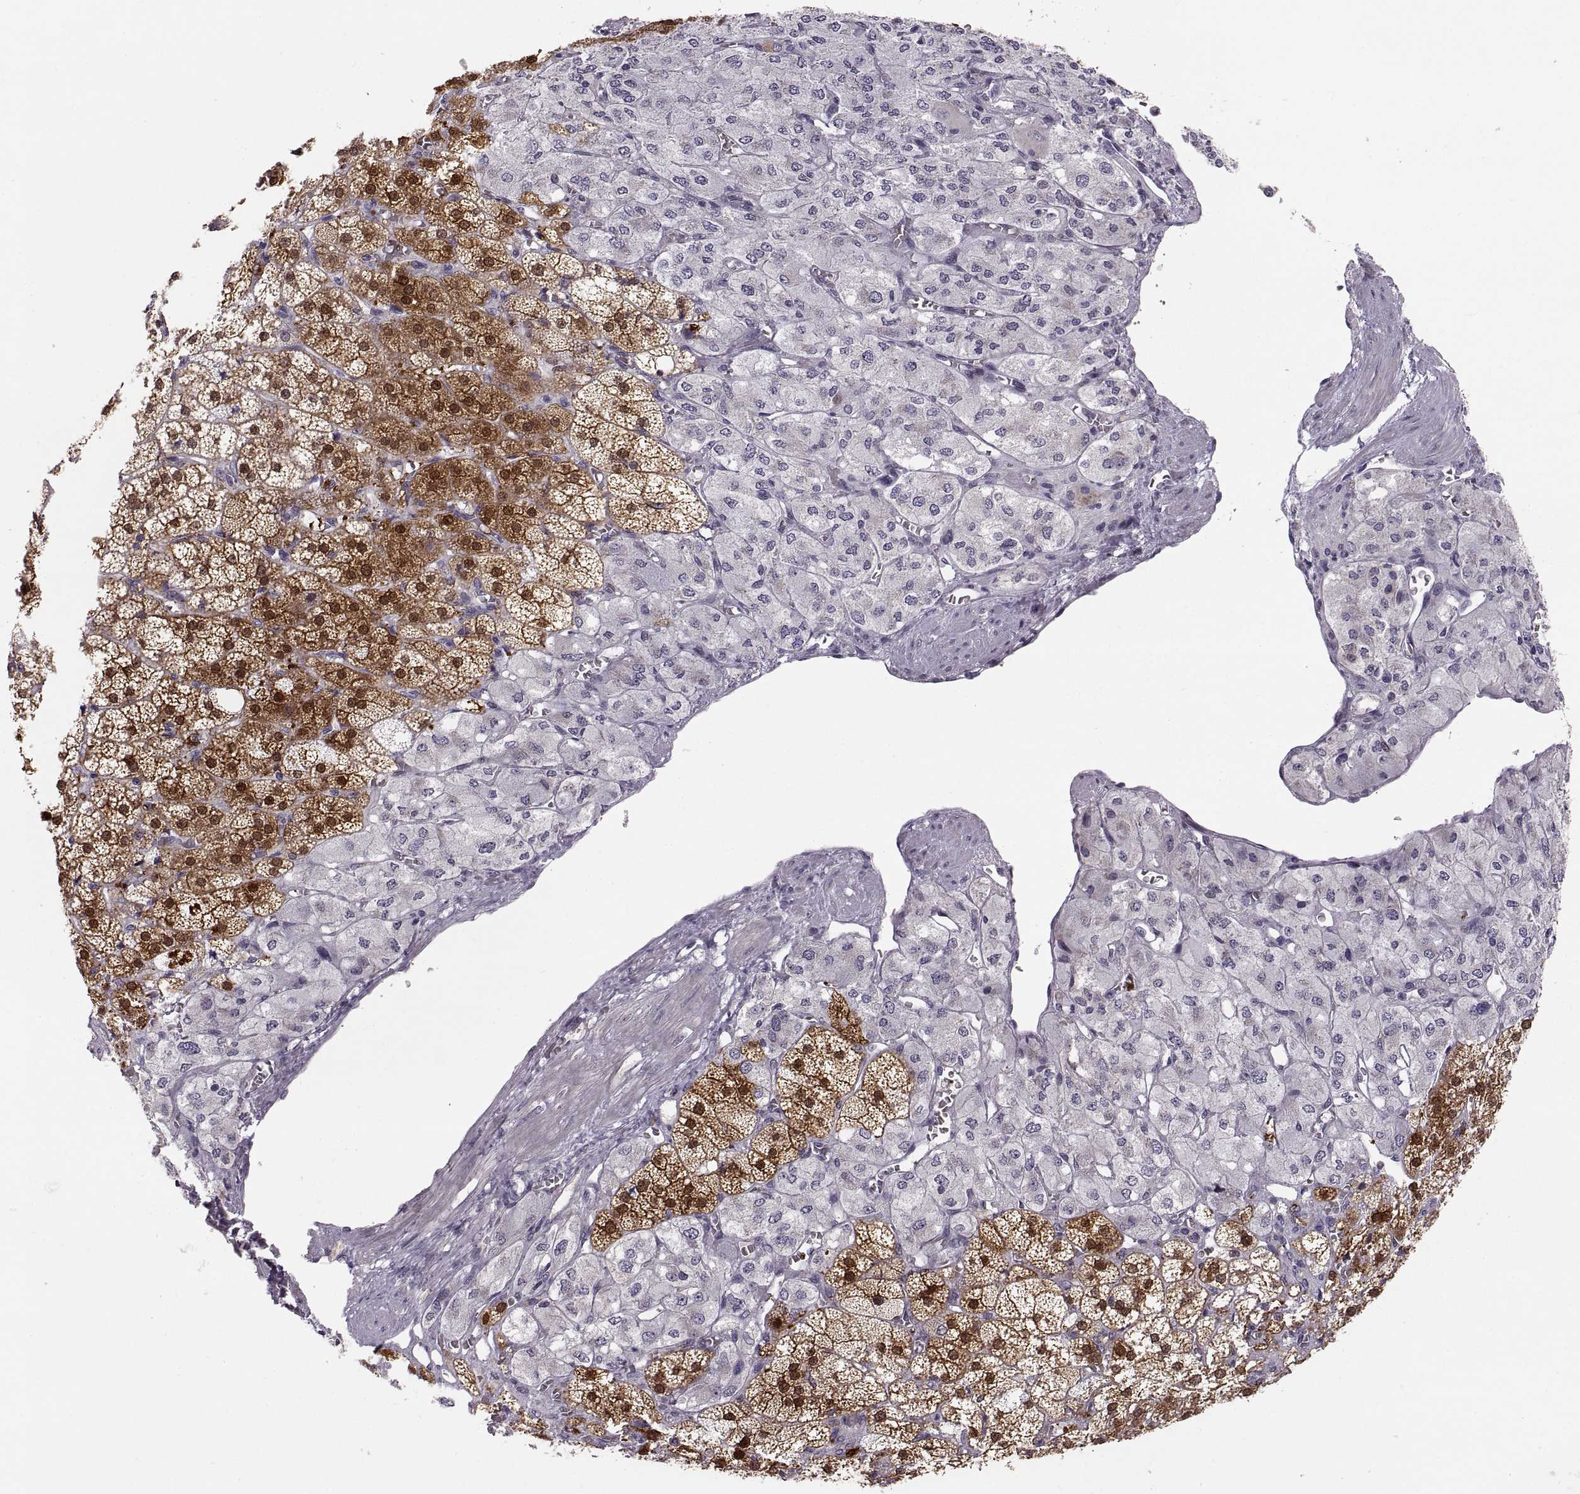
{"staining": {"intensity": "strong", "quantity": "25%-75%", "location": "cytoplasmic/membranous,nuclear"}, "tissue": "adrenal gland", "cell_type": "Glandular cells", "image_type": "normal", "snomed": [{"axis": "morphology", "description": "Normal tissue, NOS"}, {"axis": "topography", "description": "Adrenal gland"}], "caption": "High-power microscopy captured an IHC histopathology image of benign adrenal gland, revealing strong cytoplasmic/membranous,nuclear expression in approximately 25%-75% of glandular cells. The staining was performed using DAB (3,3'-diaminobenzidine), with brown indicating positive protein expression. Nuclei are stained blue with hematoxylin.", "gene": "HMGCR", "patient": {"sex": "female", "age": 60}}